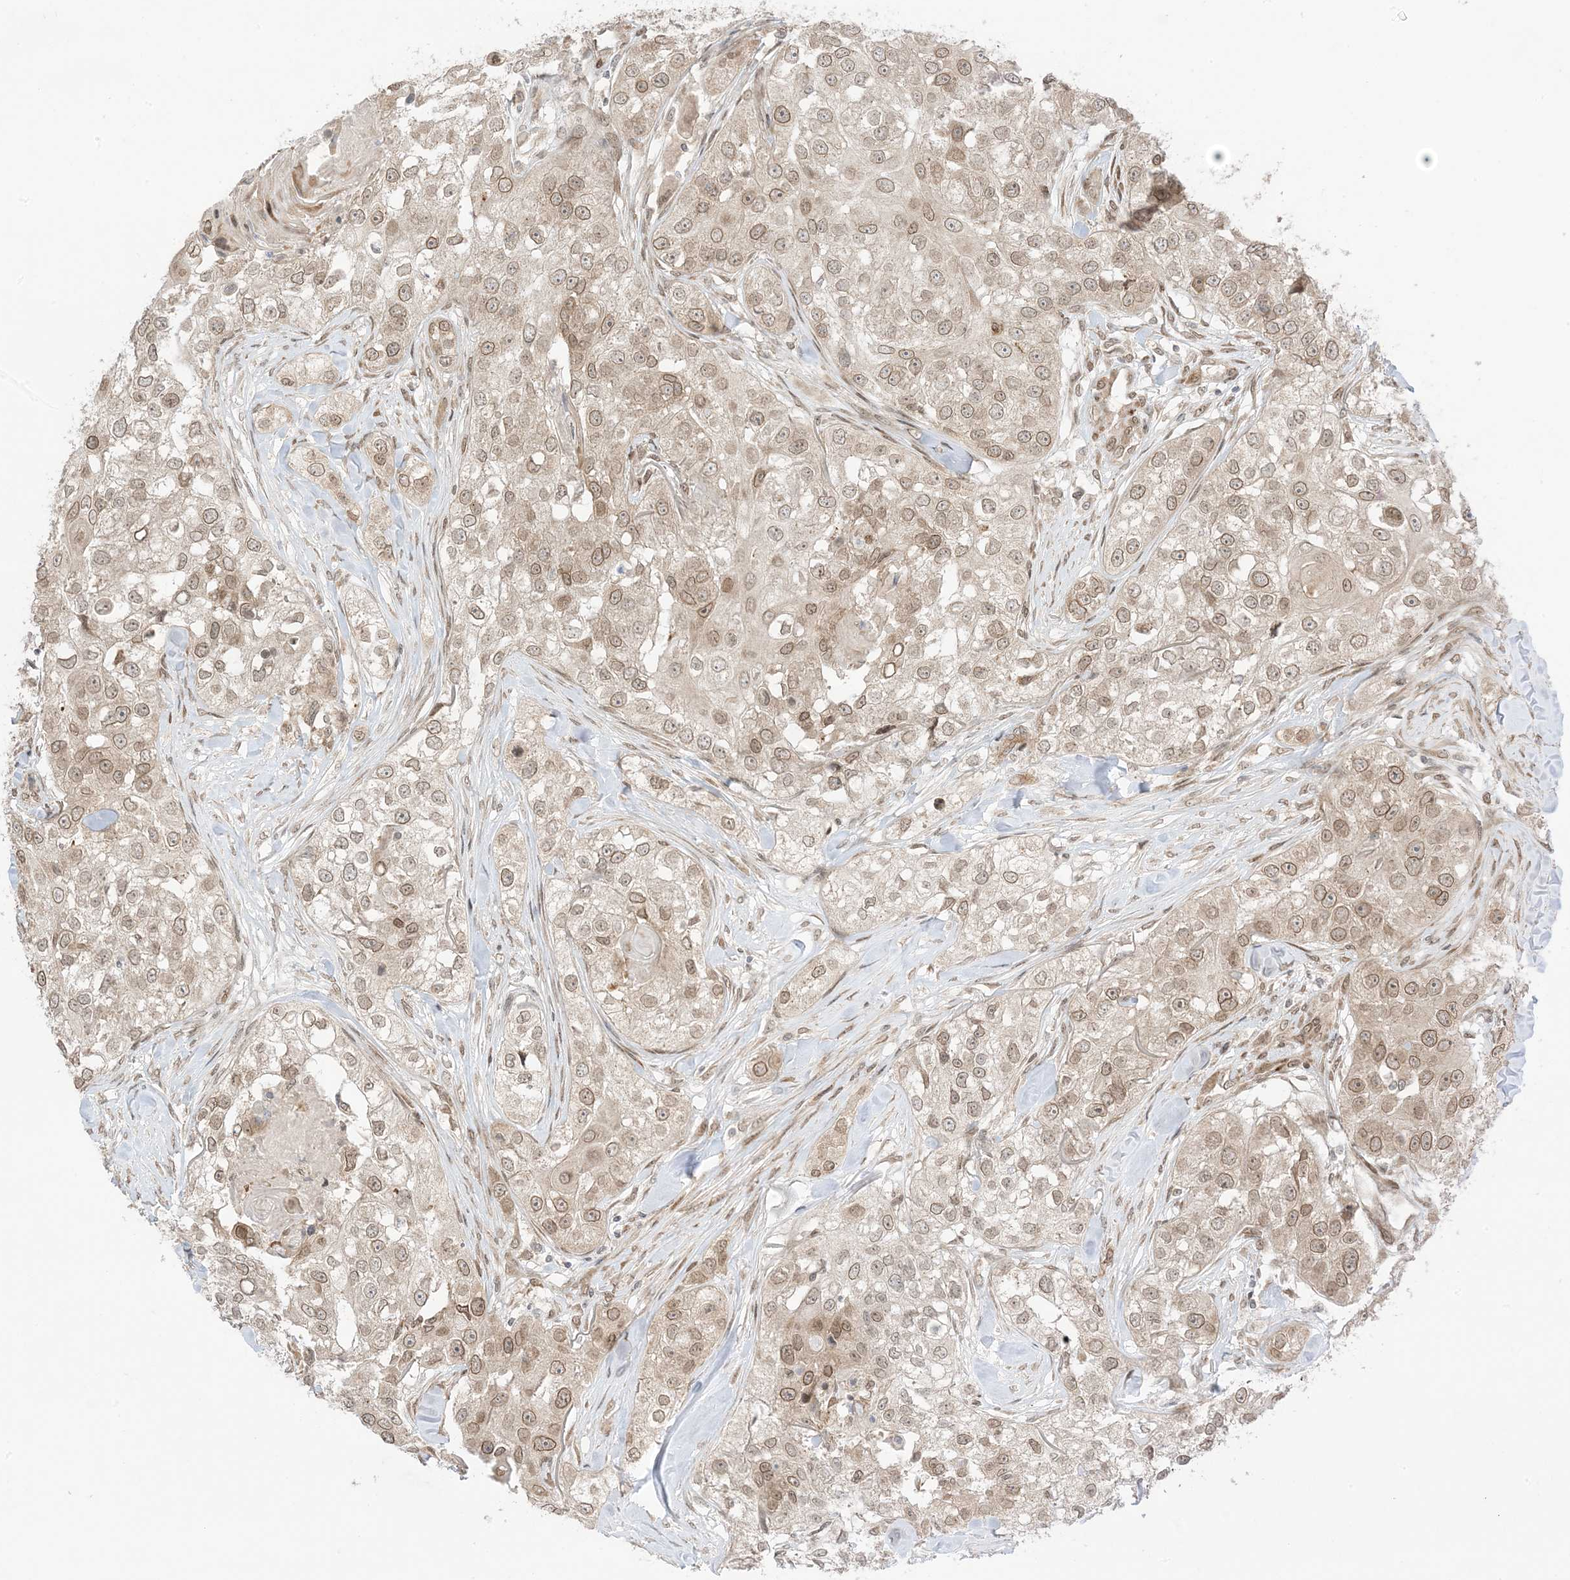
{"staining": {"intensity": "moderate", "quantity": ">75%", "location": "cytoplasmic/membranous,nuclear"}, "tissue": "head and neck cancer", "cell_type": "Tumor cells", "image_type": "cancer", "snomed": [{"axis": "morphology", "description": "Normal tissue, NOS"}, {"axis": "morphology", "description": "Squamous cell carcinoma, NOS"}, {"axis": "topography", "description": "Skeletal muscle"}, {"axis": "topography", "description": "Head-Neck"}], "caption": "Head and neck squamous cell carcinoma was stained to show a protein in brown. There is medium levels of moderate cytoplasmic/membranous and nuclear expression in approximately >75% of tumor cells.", "gene": "UBE2E2", "patient": {"sex": "male", "age": 51}}